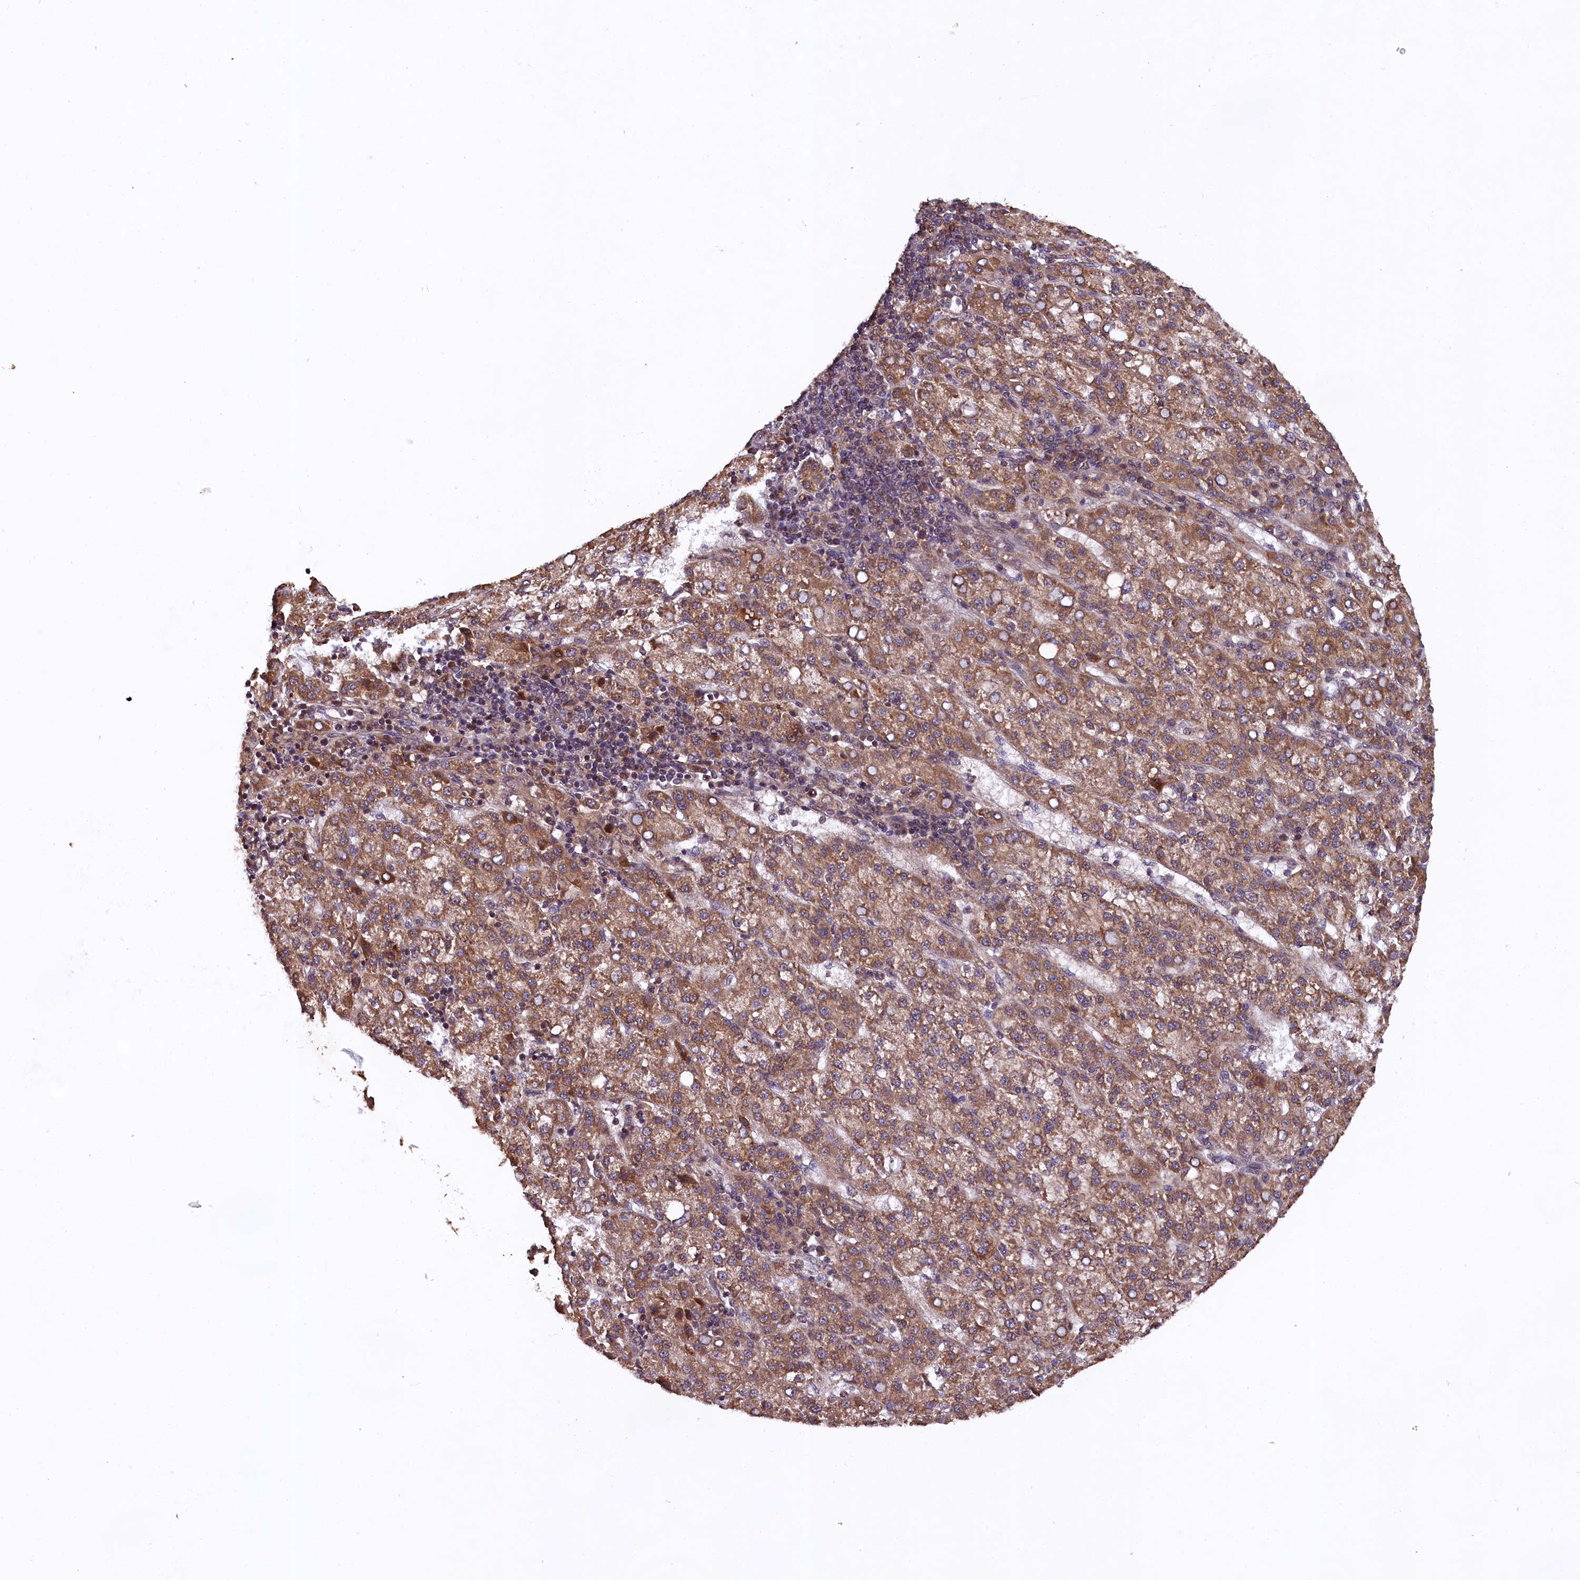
{"staining": {"intensity": "moderate", "quantity": ">75%", "location": "cytoplasmic/membranous"}, "tissue": "liver cancer", "cell_type": "Tumor cells", "image_type": "cancer", "snomed": [{"axis": "morphology", "description": "Carcinoma, Hepatocellular, NOS"}, {"axis": "topography", "description": "Liver"}], "caption": "Immunohistochemistry of liver cancer shows medium levels of moderate cytoplasmic/membranous expression in about >75% of tumor cells.", "gene": "DOHH", "patient": {"sex": "female", "age": 58}}